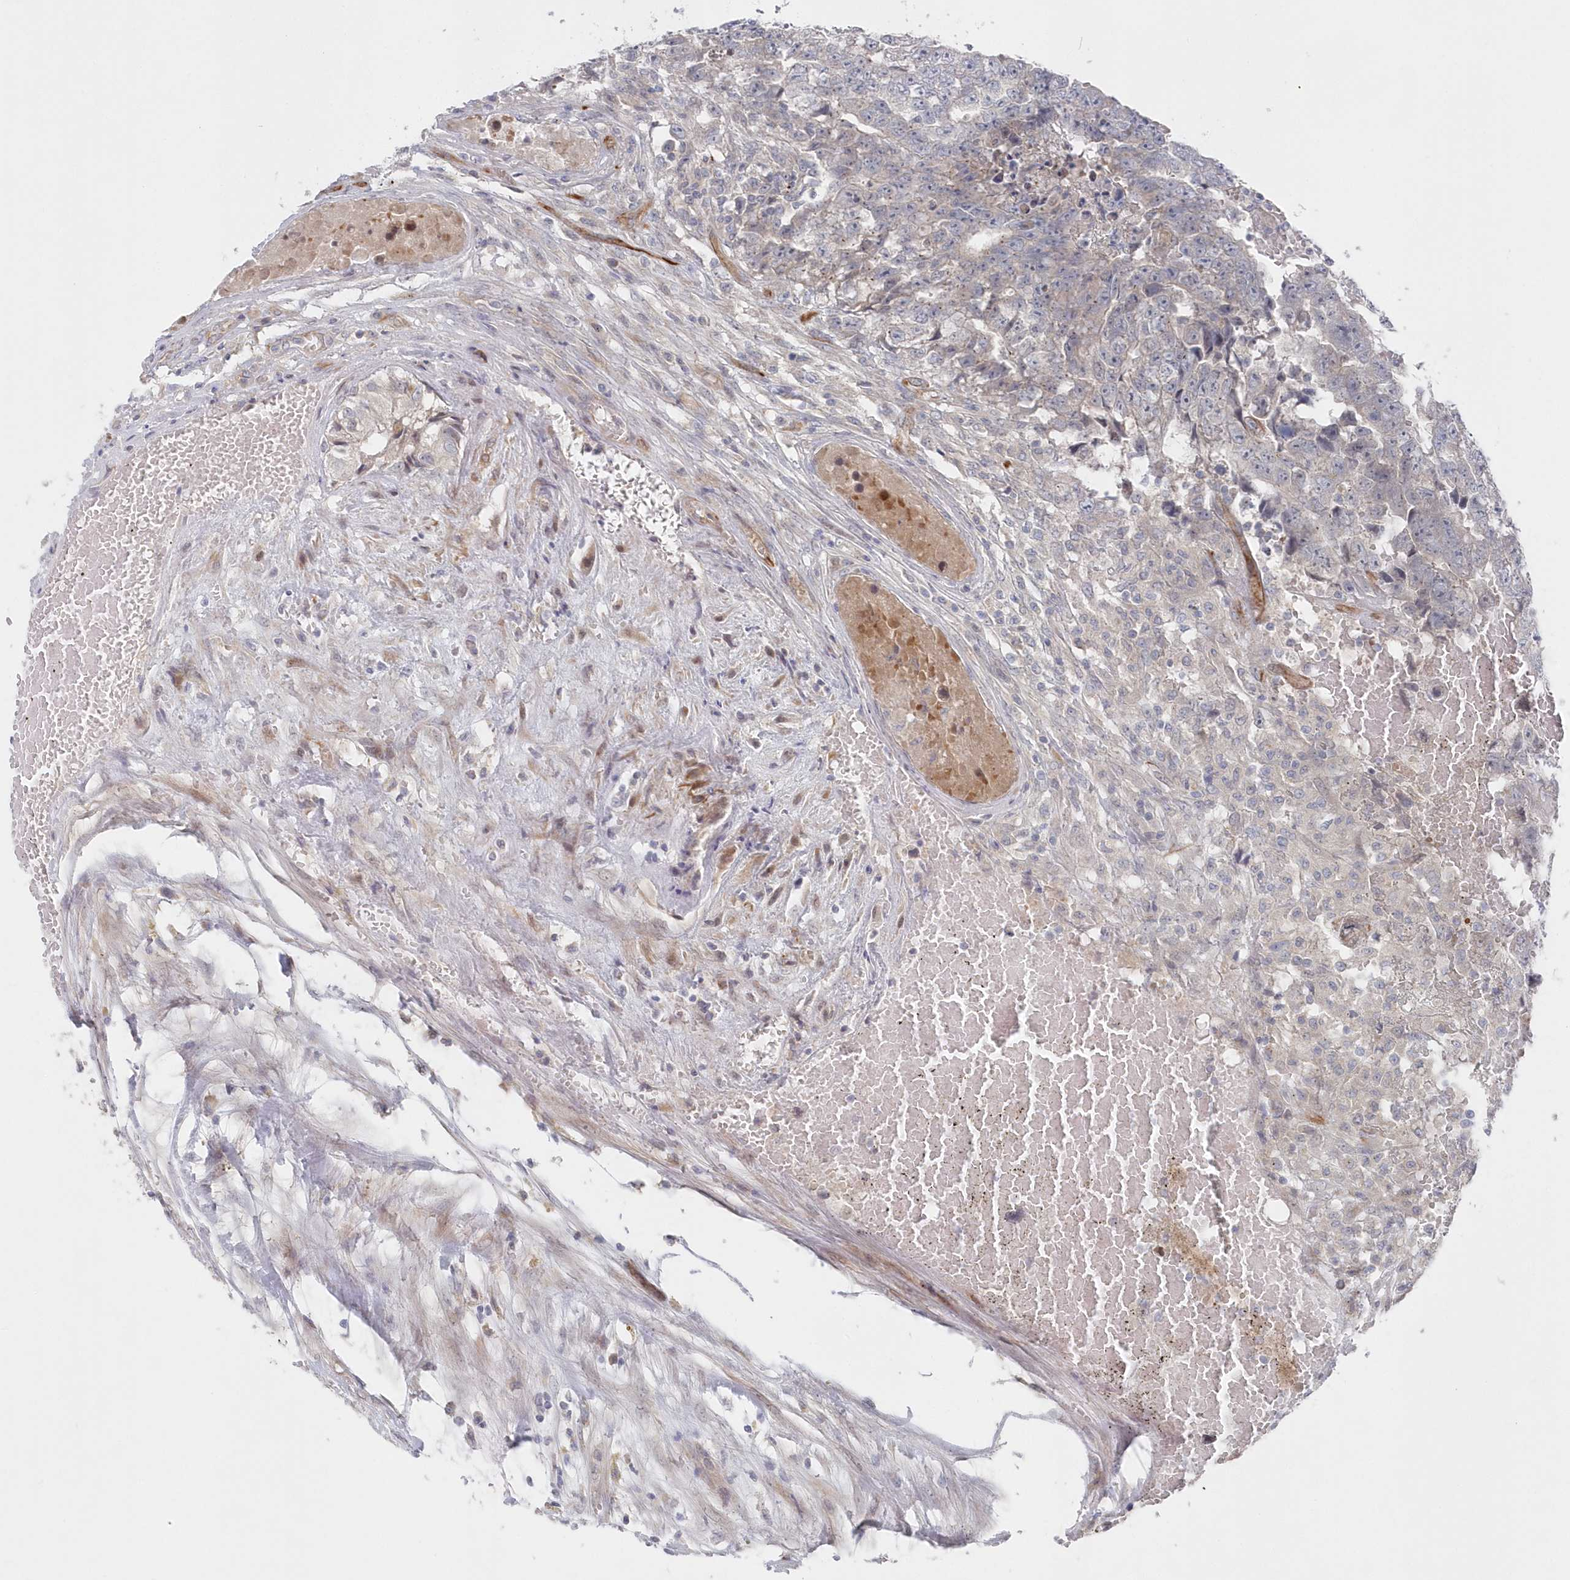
{"staining": {"intensity": "negative", "quantity": "none", "location": "none"}, "tissue": "testis cancer", "cell_type": "Tumor cells", "image_type": "cancer", "snomed": [{"axis": "morphology", "description": "Carcinoma, Embryonal, NOS"}, {"axis": "topography", "description": "Testis"}], "caption": "A micrograph of testis embryonal carcinoma stained for a protein exhibits no brown staining in tumor cells.", "gene": "KIAA1586", "patient": {"sex": "male", "age": 25}}